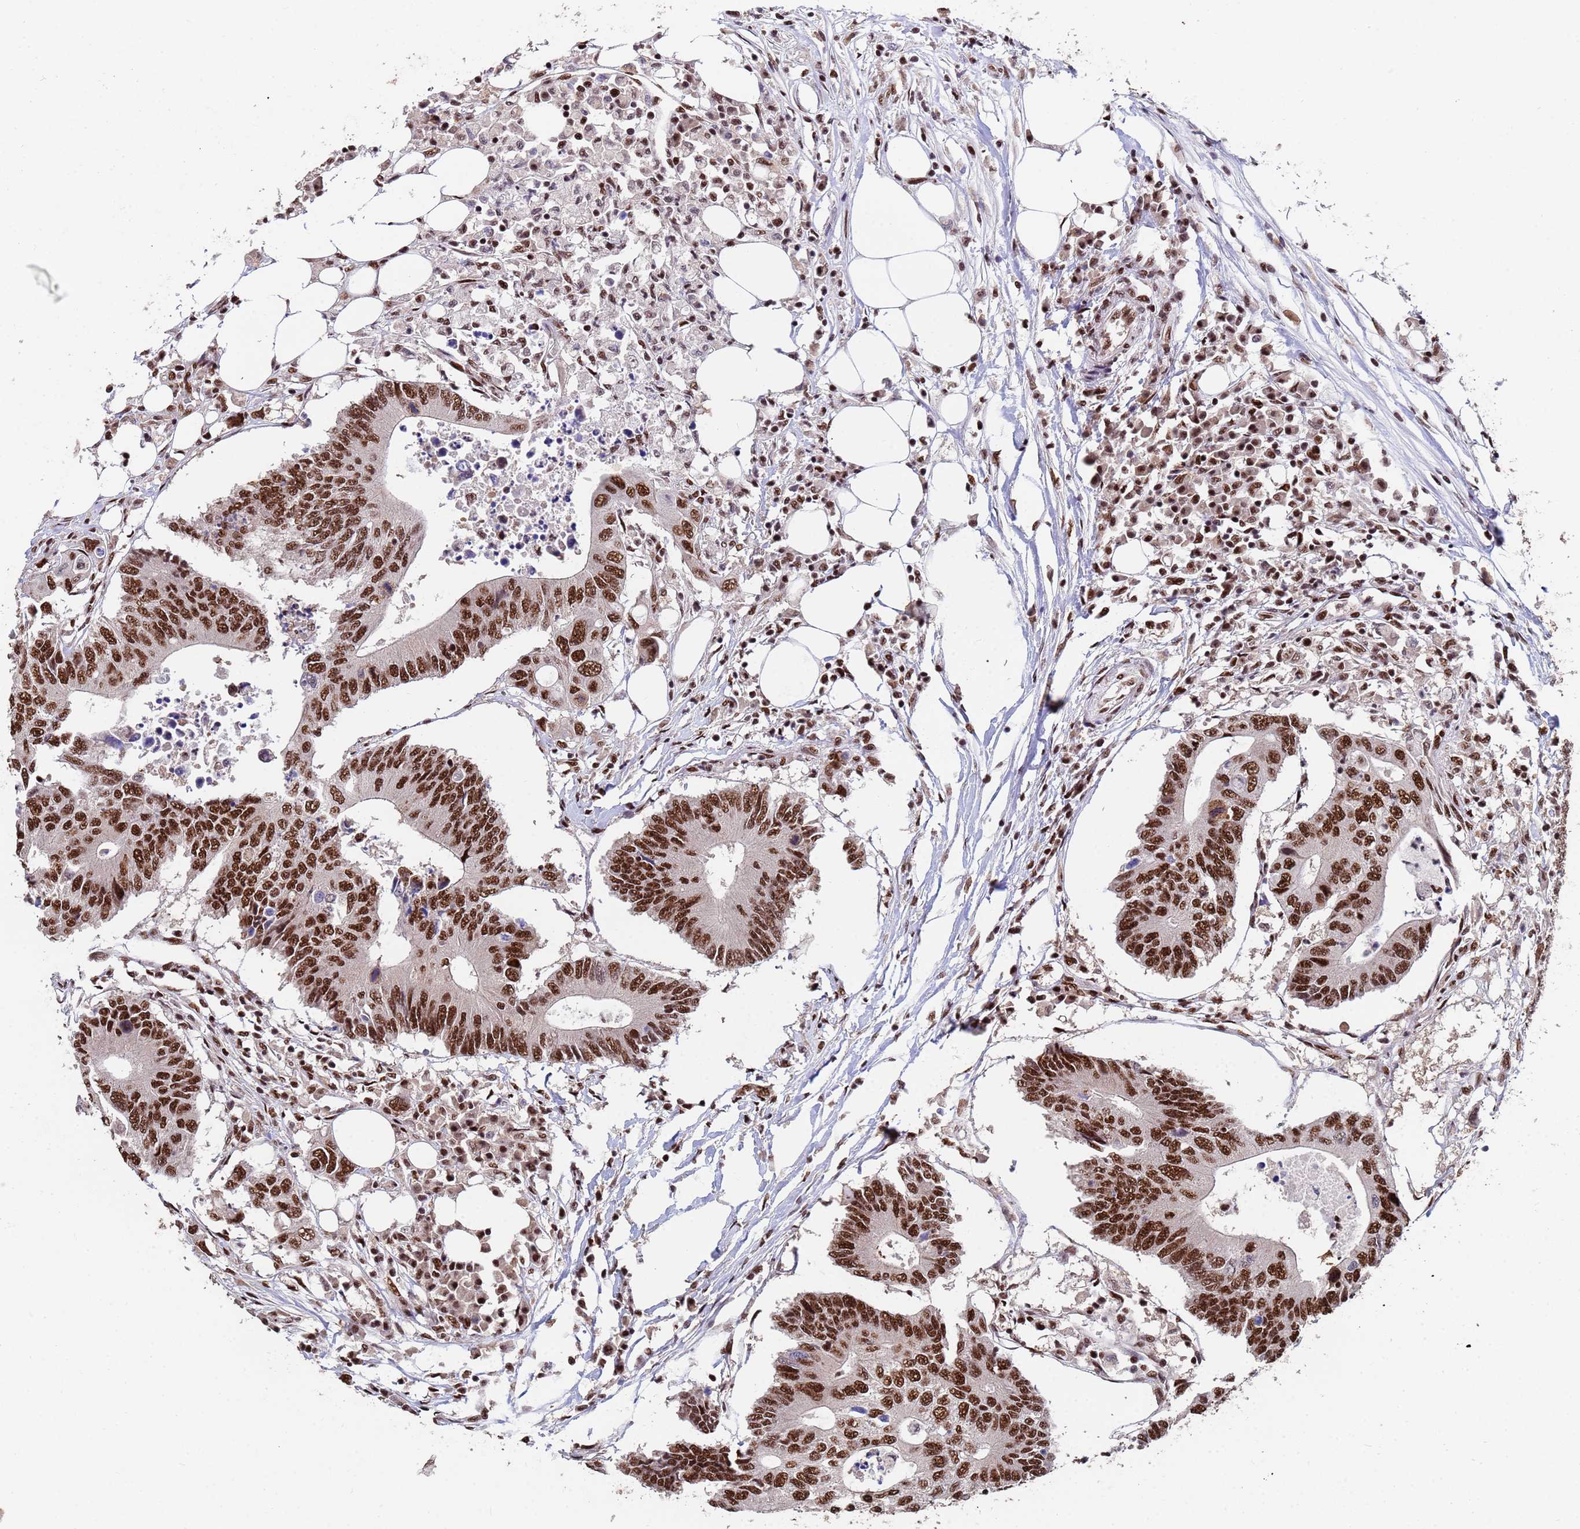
{"staining": {"intensity": "strong", "quantity": ">75%", "location": "nuclear"}, "tissue": "colorectal cancer", "cell_type": "Tumor cells", "image_type": "cancer", "snomed": [{"axis": "morphology", "description": "Adenocarcinoma, NOS"}, {"axis": "topography", "description": "Colon"}], "caption": "Adenocarcinoma (colorectal) tissue shows strong nuclear staining in approximately >75% of tumor cells, visualized by immunohistochemistry.", "gene": "SF3B2", "patient": {"sex": "male", "age": 71}}